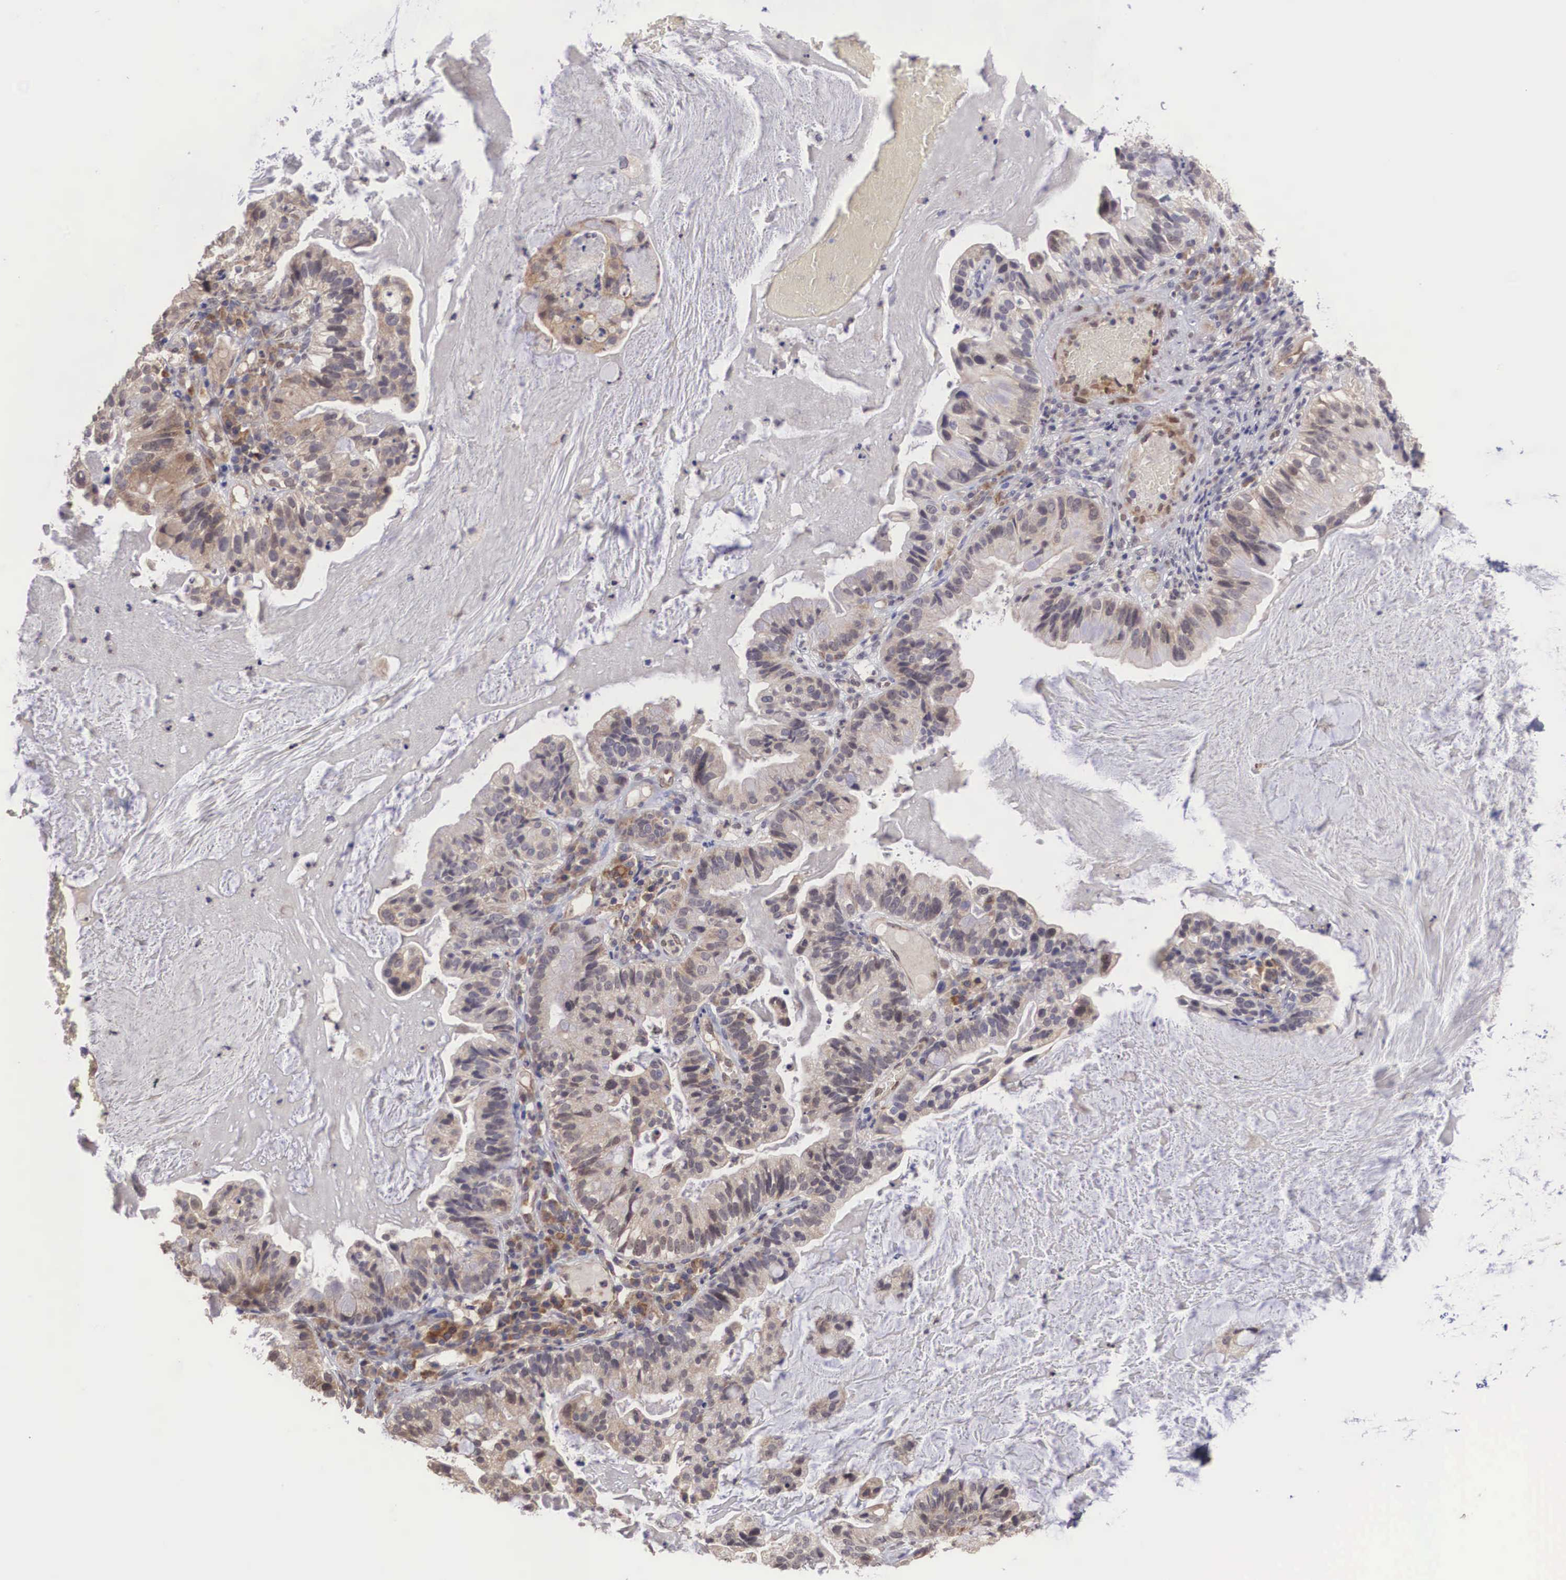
{"staining": {"intensity": "weak", "quantity": ">75%", "location": "cytoplasmic/membranous"}, "tissue": "cervical cancer", "cell_type": "Tumor cells", "image_type": "cancer", "snomed": [{"axis": "morphology", "description": "Adenocarcinoma, NOS"}, {"axis": "topography", "description": "Cervix"}], "caption": "Tumor cells show low levels of weak cytoplasmic/membranous expression in about >75% of cells in cervical cancer (adenocarcinoma).", "gene": "DNAJB7", "patient": {"sex": "female", "age": 41}}